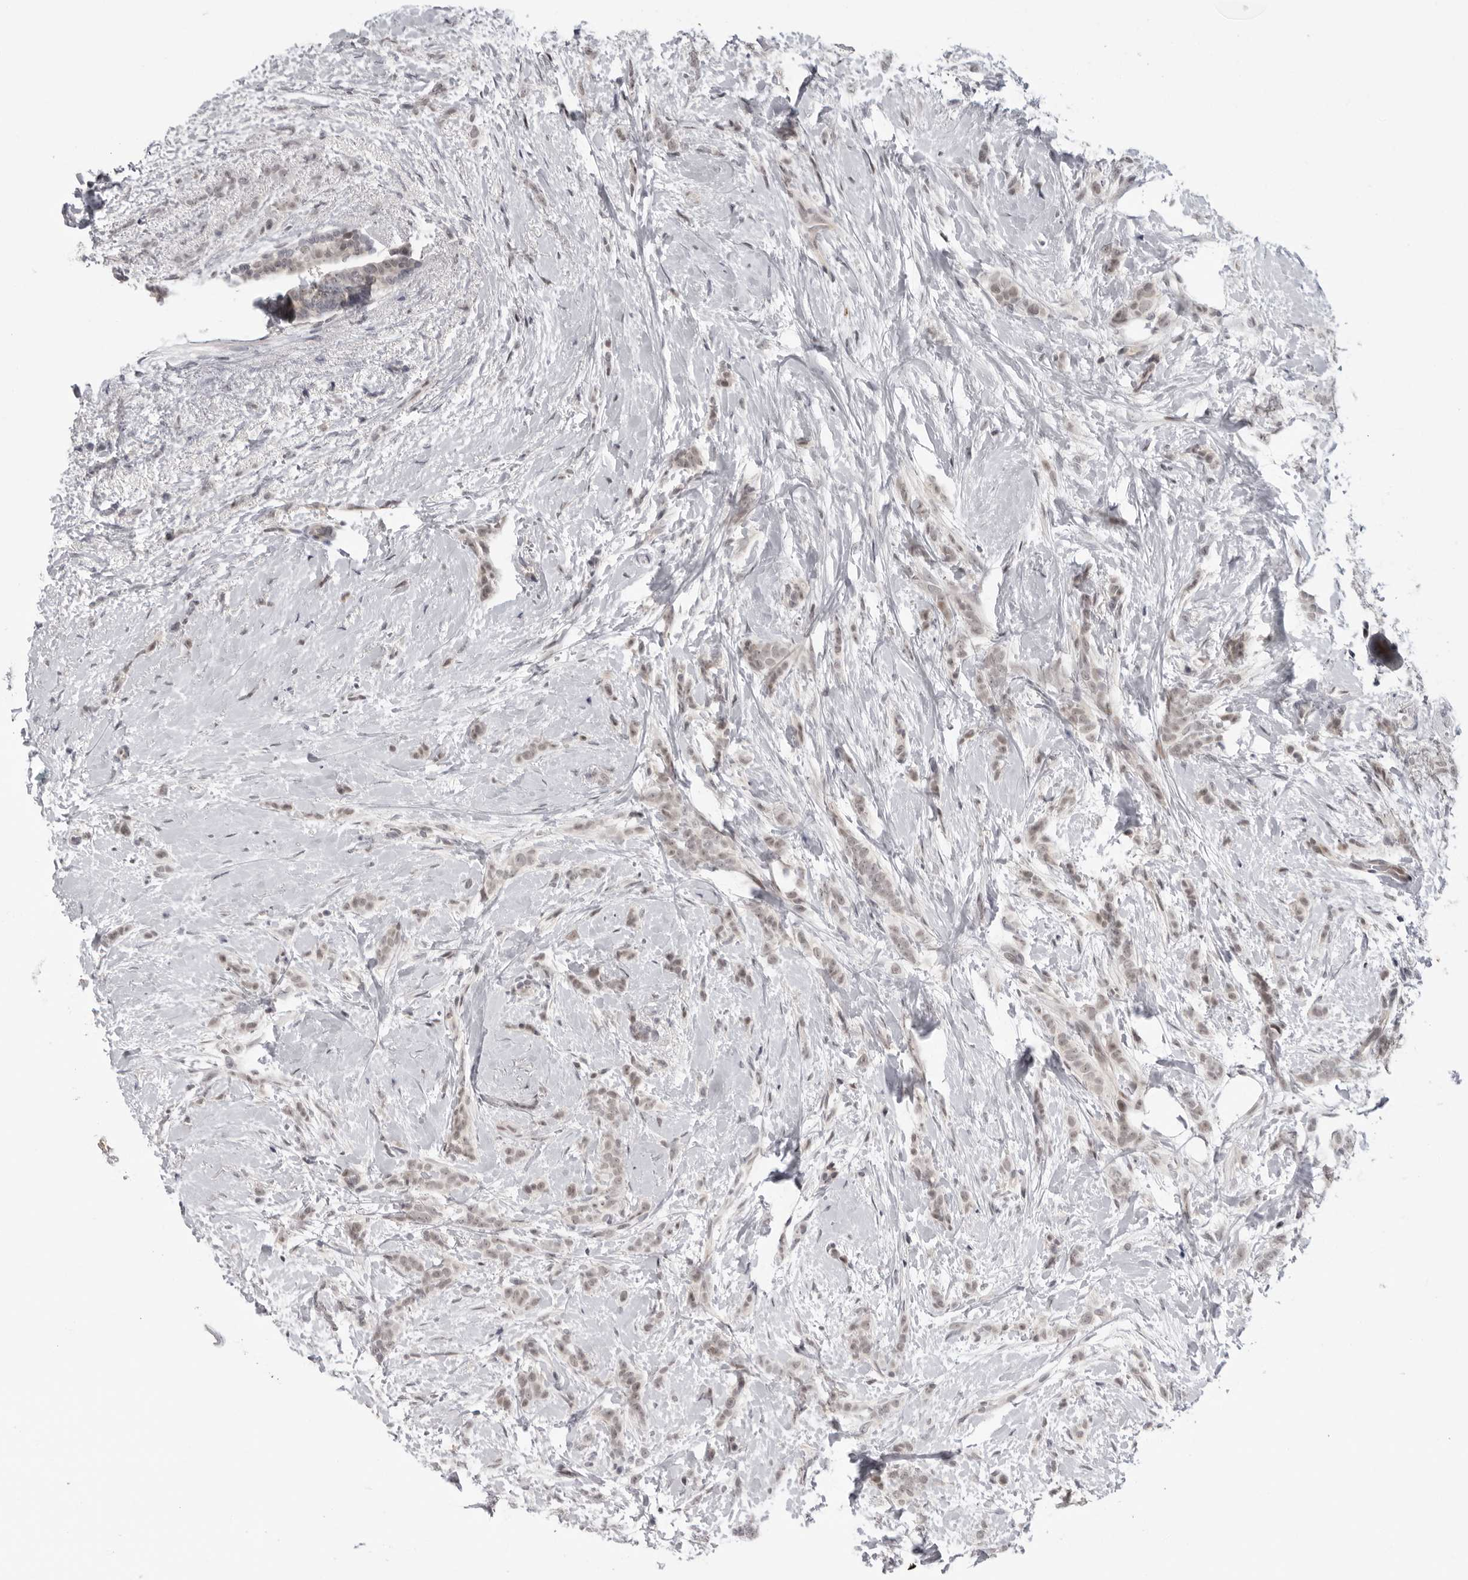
{"staining": {"intensity": "weak", "quantity": ">75%", "location": "nuclear"}, "tissue": "breast cancer", "cell_type": "Tumor cells", "image_type": "cancer", "snomed": [{"axis": "morphology", "description": "Lobular carcinoma, in situ"}, {"axis": "morphology", "description": "Lobular carcinoma"}, {"axis": "topography", "description": "Breast"}], "caption": "A brown stain highlights weak nuclear expression of a protein in human lobular carcinoma (breast) tumor cells.", "gene": "ALPK2", "patient": {"sex": "female", "age": 41}}